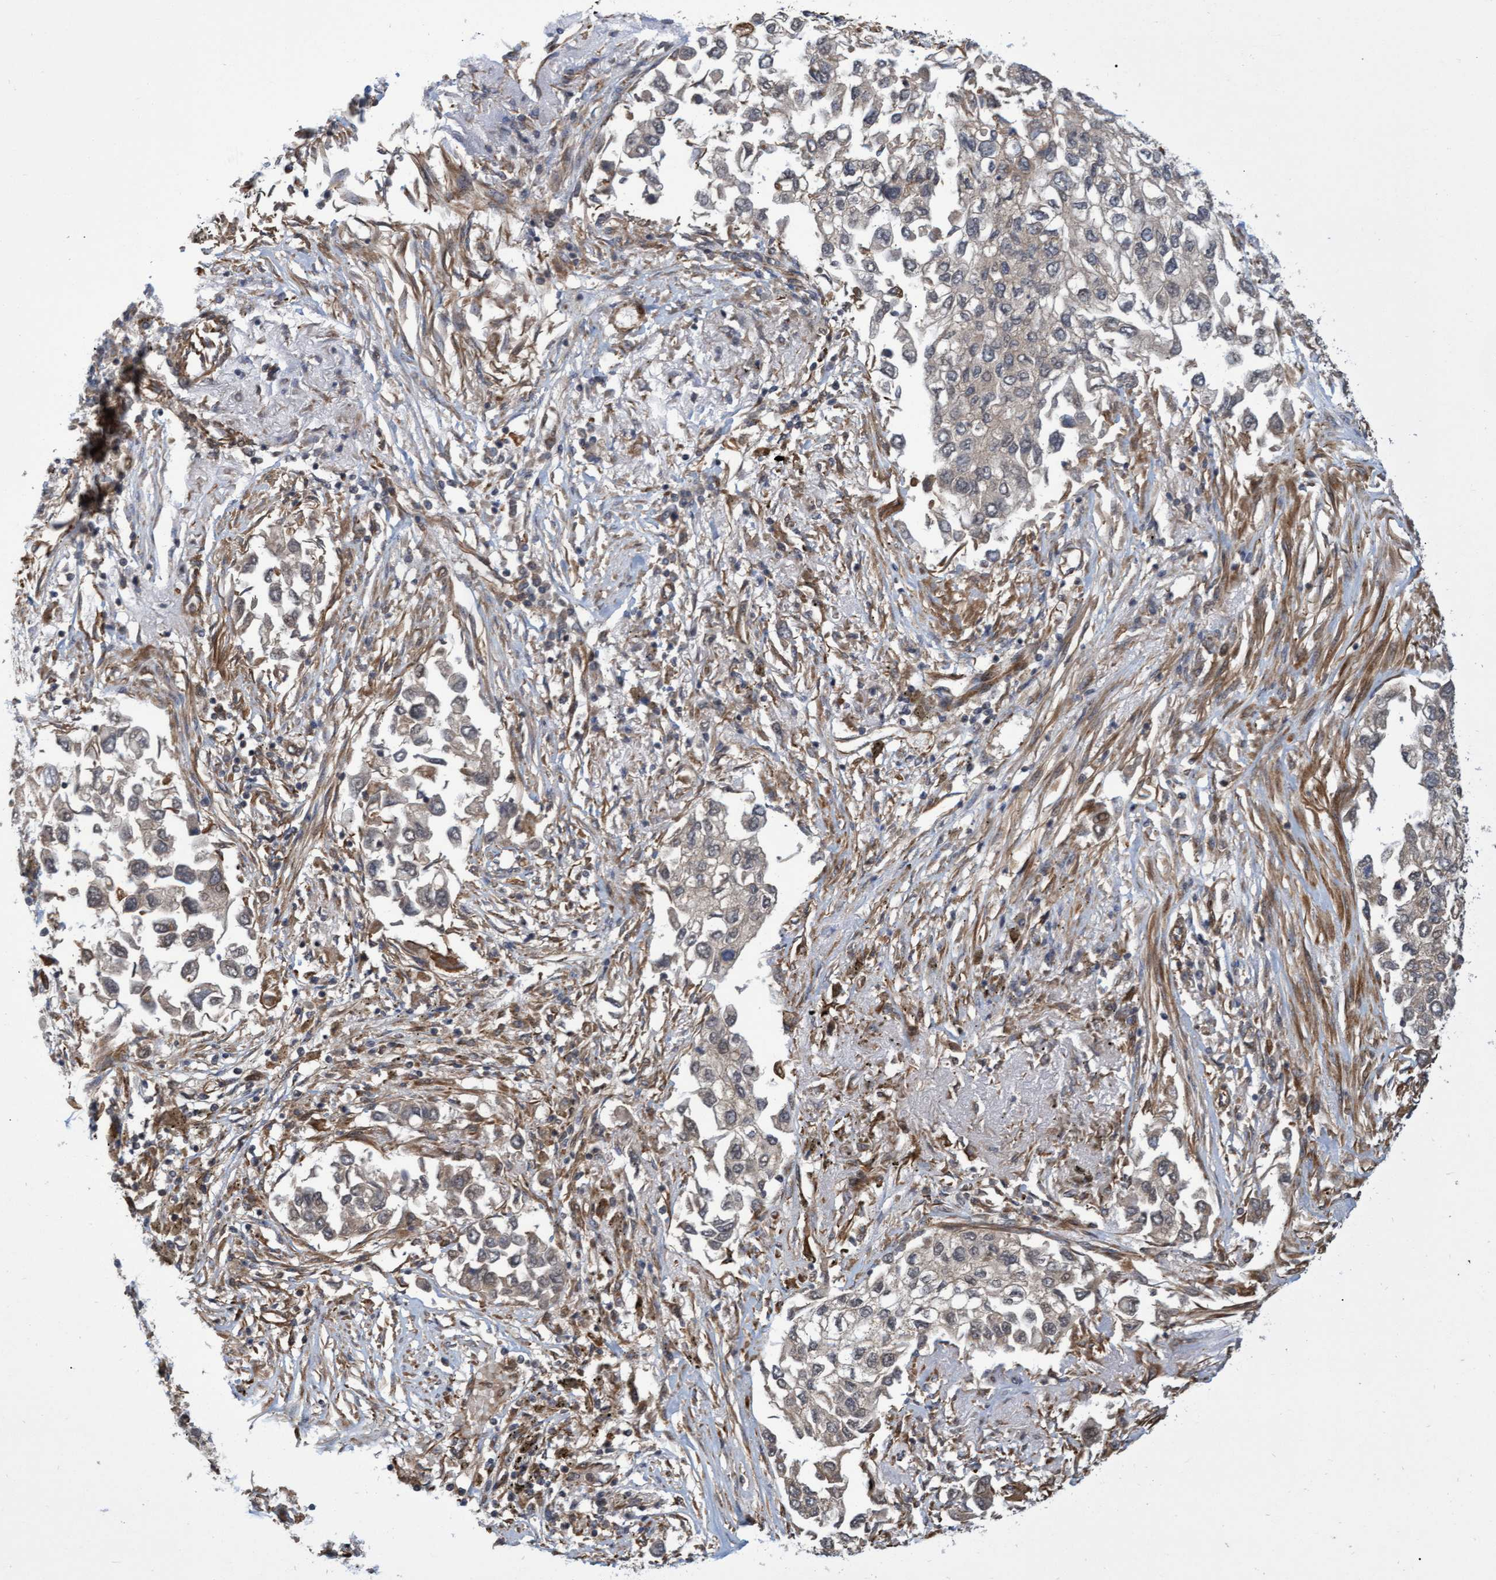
{"staining": {"intensity": "negative", "quantity": "none", "location": "none"}, "tissue": "lung cancer", "cell_type": "Tumor cells", "image_type": "cancer", "snomed": [{"axis": "morphology", "description": "Inflammation, NOS"}, {"axis": "morphology", "description": "Adenocarcinoma, NOS"}, {"axis": "topography", "description": "Lung"}], "caption": "Lung cancer (adenocarcinoma) was stained to show a protein in brown. There is no significant staining in tumor cells.", "gene": "TNFRSF10B", "patient": {"sex": "male", "age": 63}}